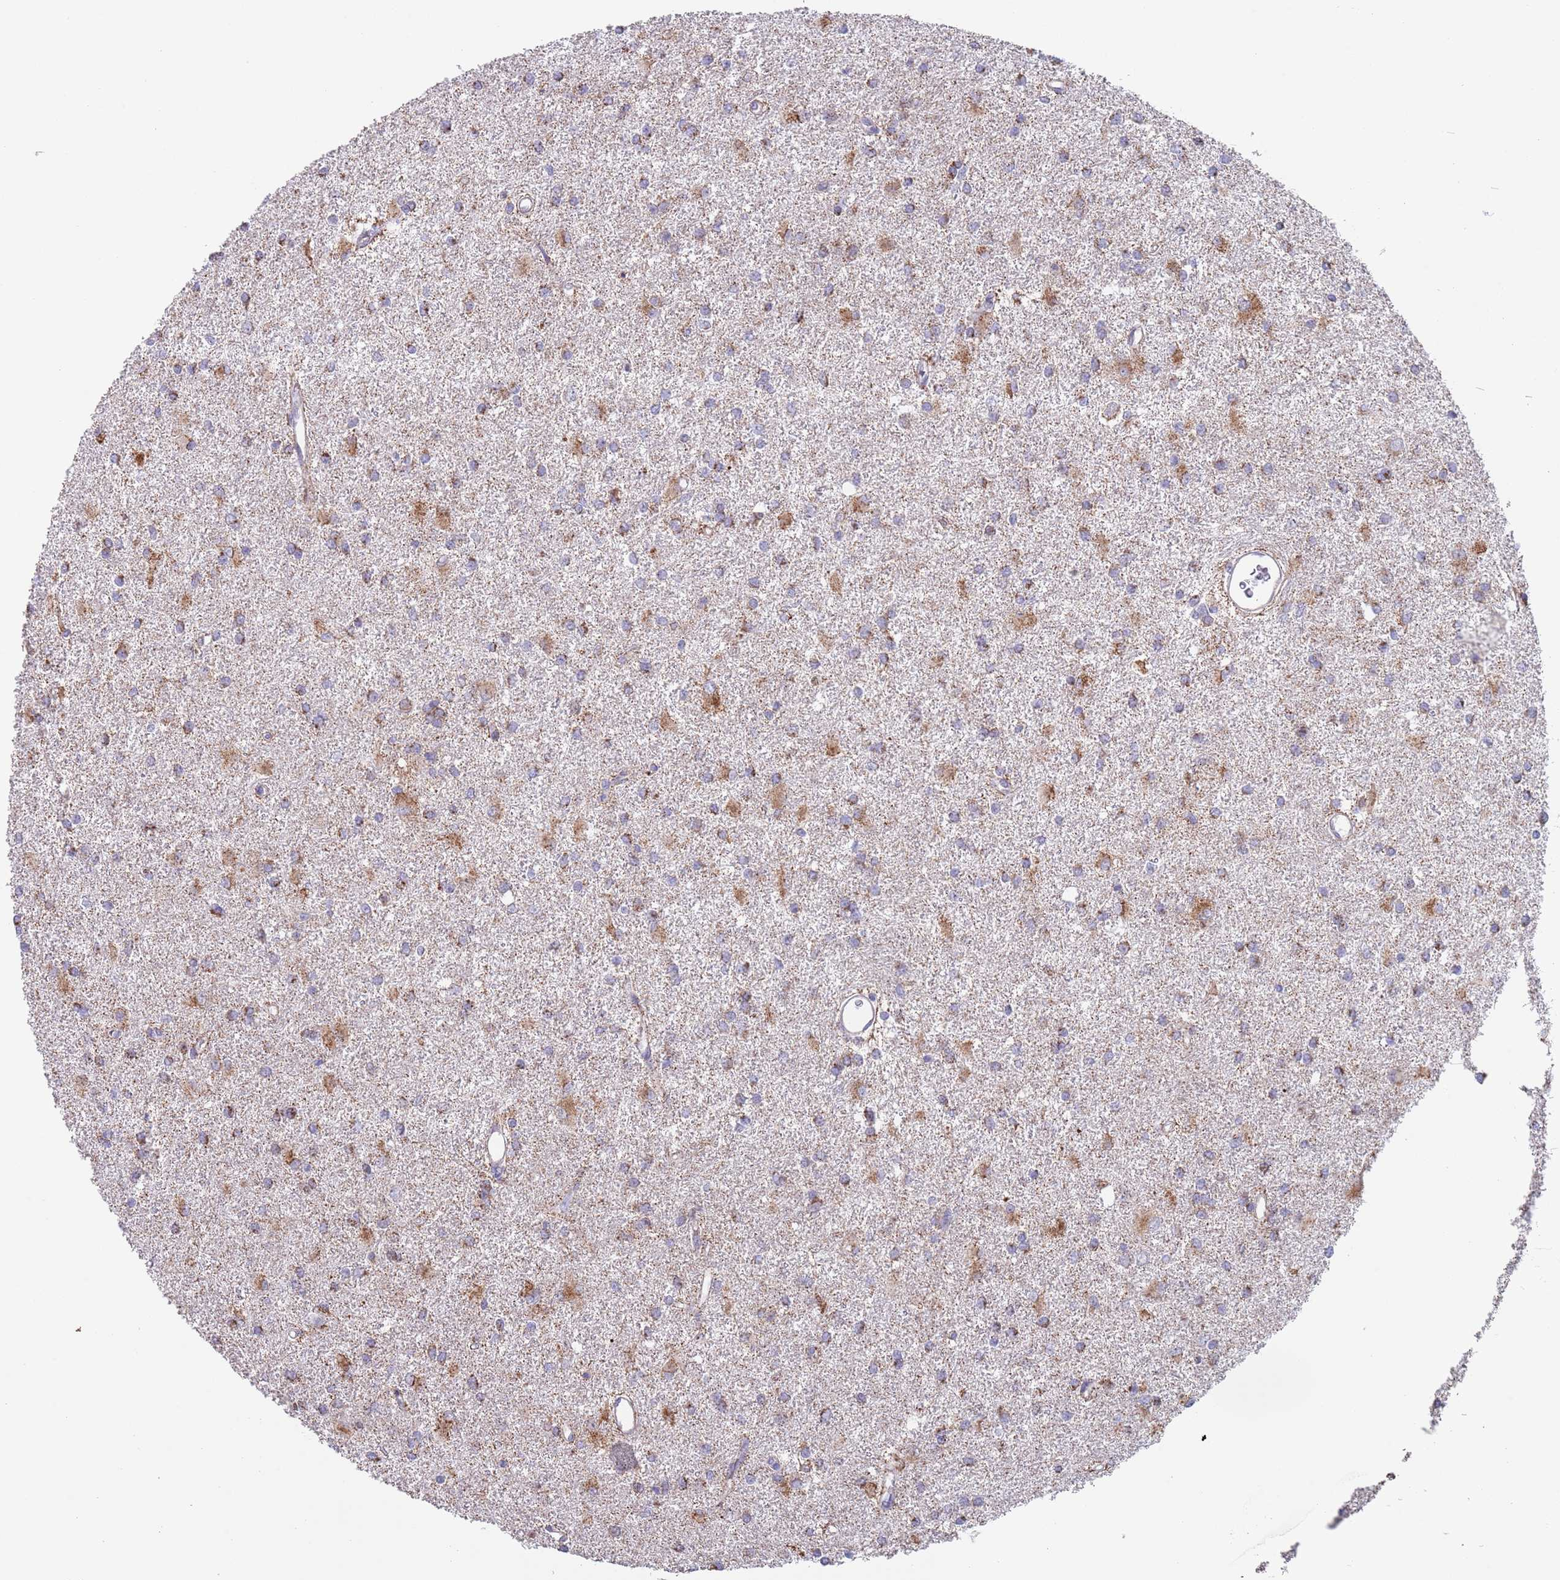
{"staining": {"intensity": "moderate", "quantity": "25%-75%", "location": "cytoplasmic/membranous"}, "tissue": "glioma", "cell_type": "Tumor cells", "image_type": "cancer", "snomed": [{"axis": "morphology", "description": "Glioma, malignant, High grade"}, {"axis": "topography", "description": "Brain"}], "caption": "Glioma was stained to show a protein in brown. There is medium levels of moderate cytoplasmic/membranous expression in approximately 25%-75% of tumor cells.", "gene": "SPIRE2", "patient": {"sex": "female", "age": 50}}